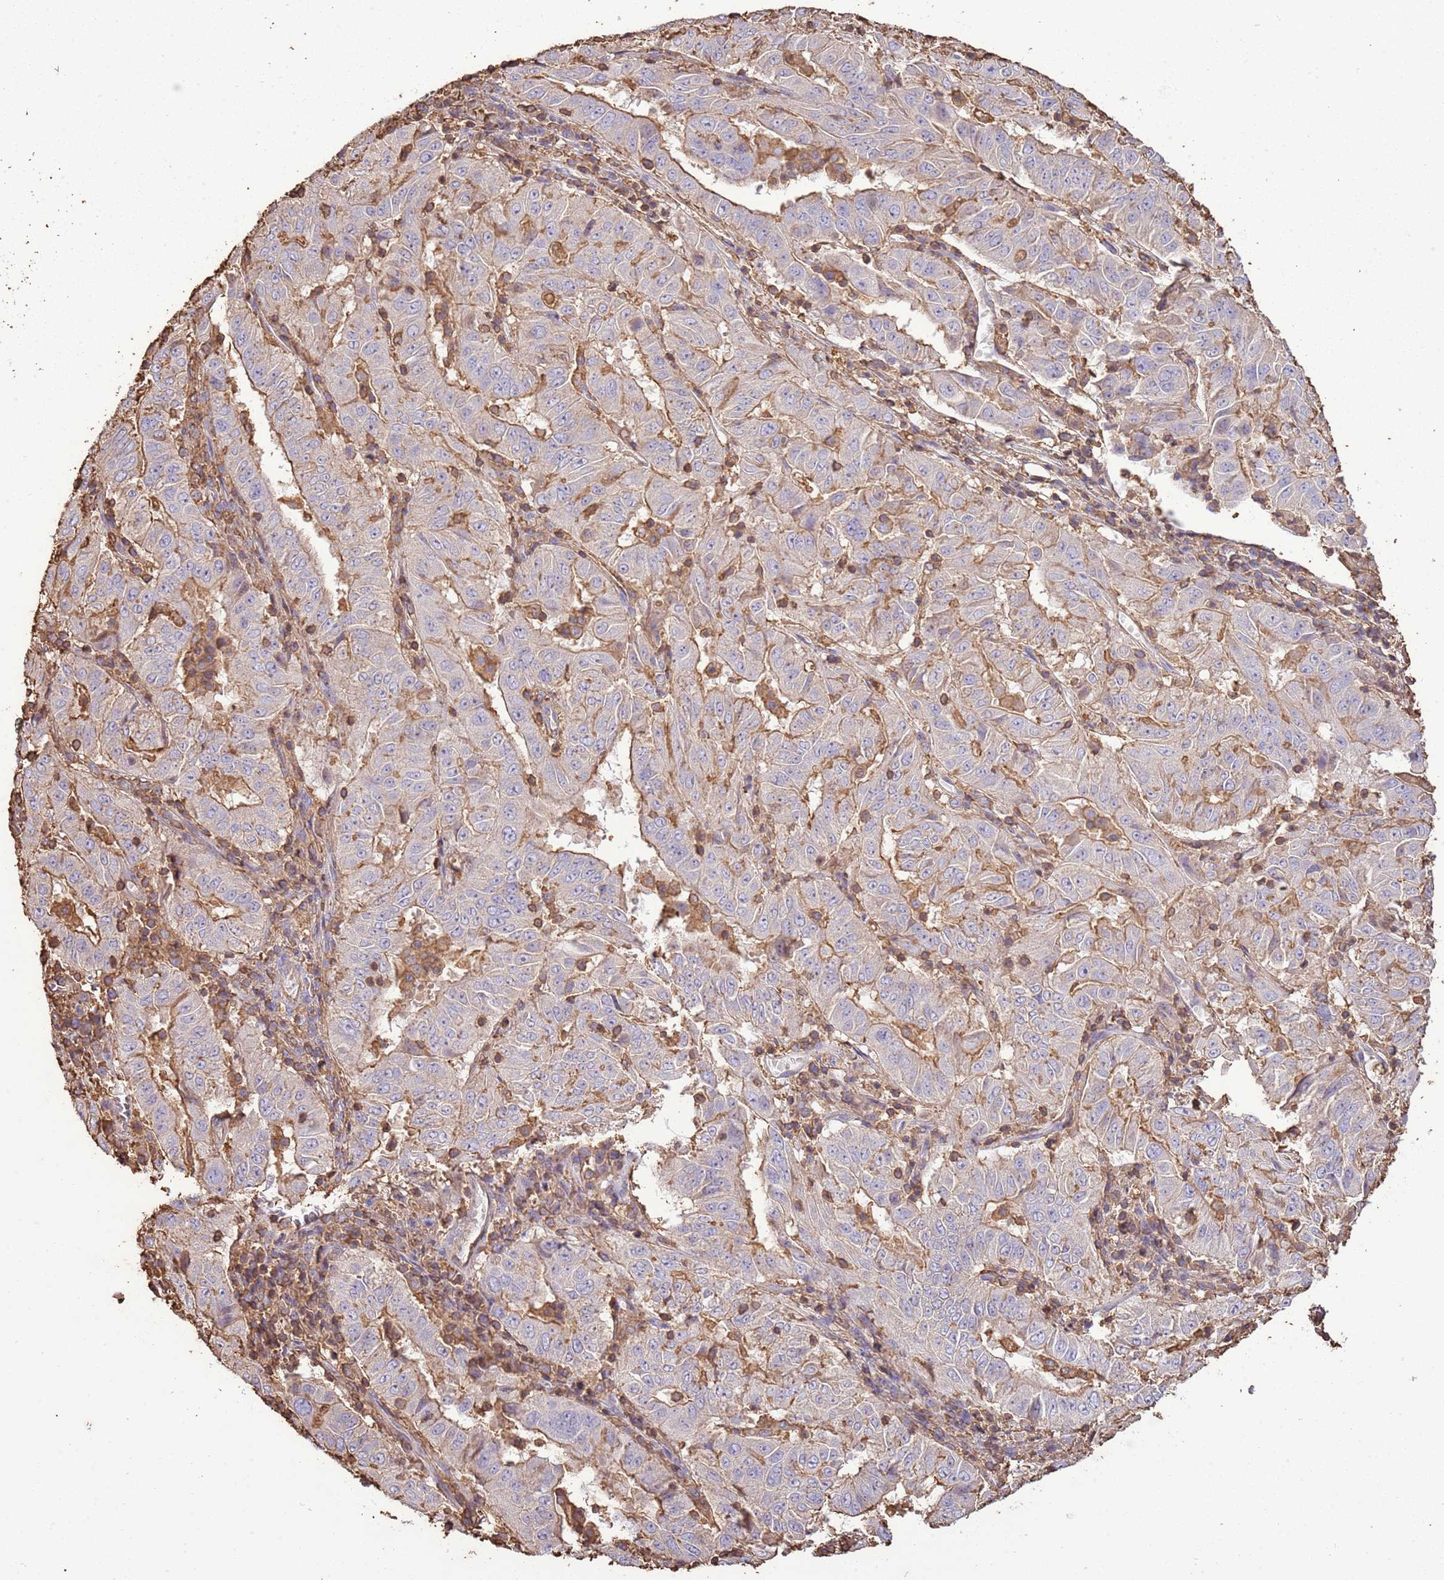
{"staining": {"intensity": "moderate", "quantity": "<25%", "location": "cytoplasmic/membranous"}, "tissue": "pancreatic cancer", "cell_type": "Tumor cells", "image_type": "cancer", "snomed": [{"axis": "morphology", "description": "Adenocarcinoma, NOS"}, {"axis": "topography", "description": "Pancreas"}], "caption": "Protein staining displays moderate cytoplasmic/membranous positivity in about <25% of tumor cells in pancreatic cancer (adenocarcinoma).", "gene": "ARL10", "patient": {"sex": "male", "age": 63}}